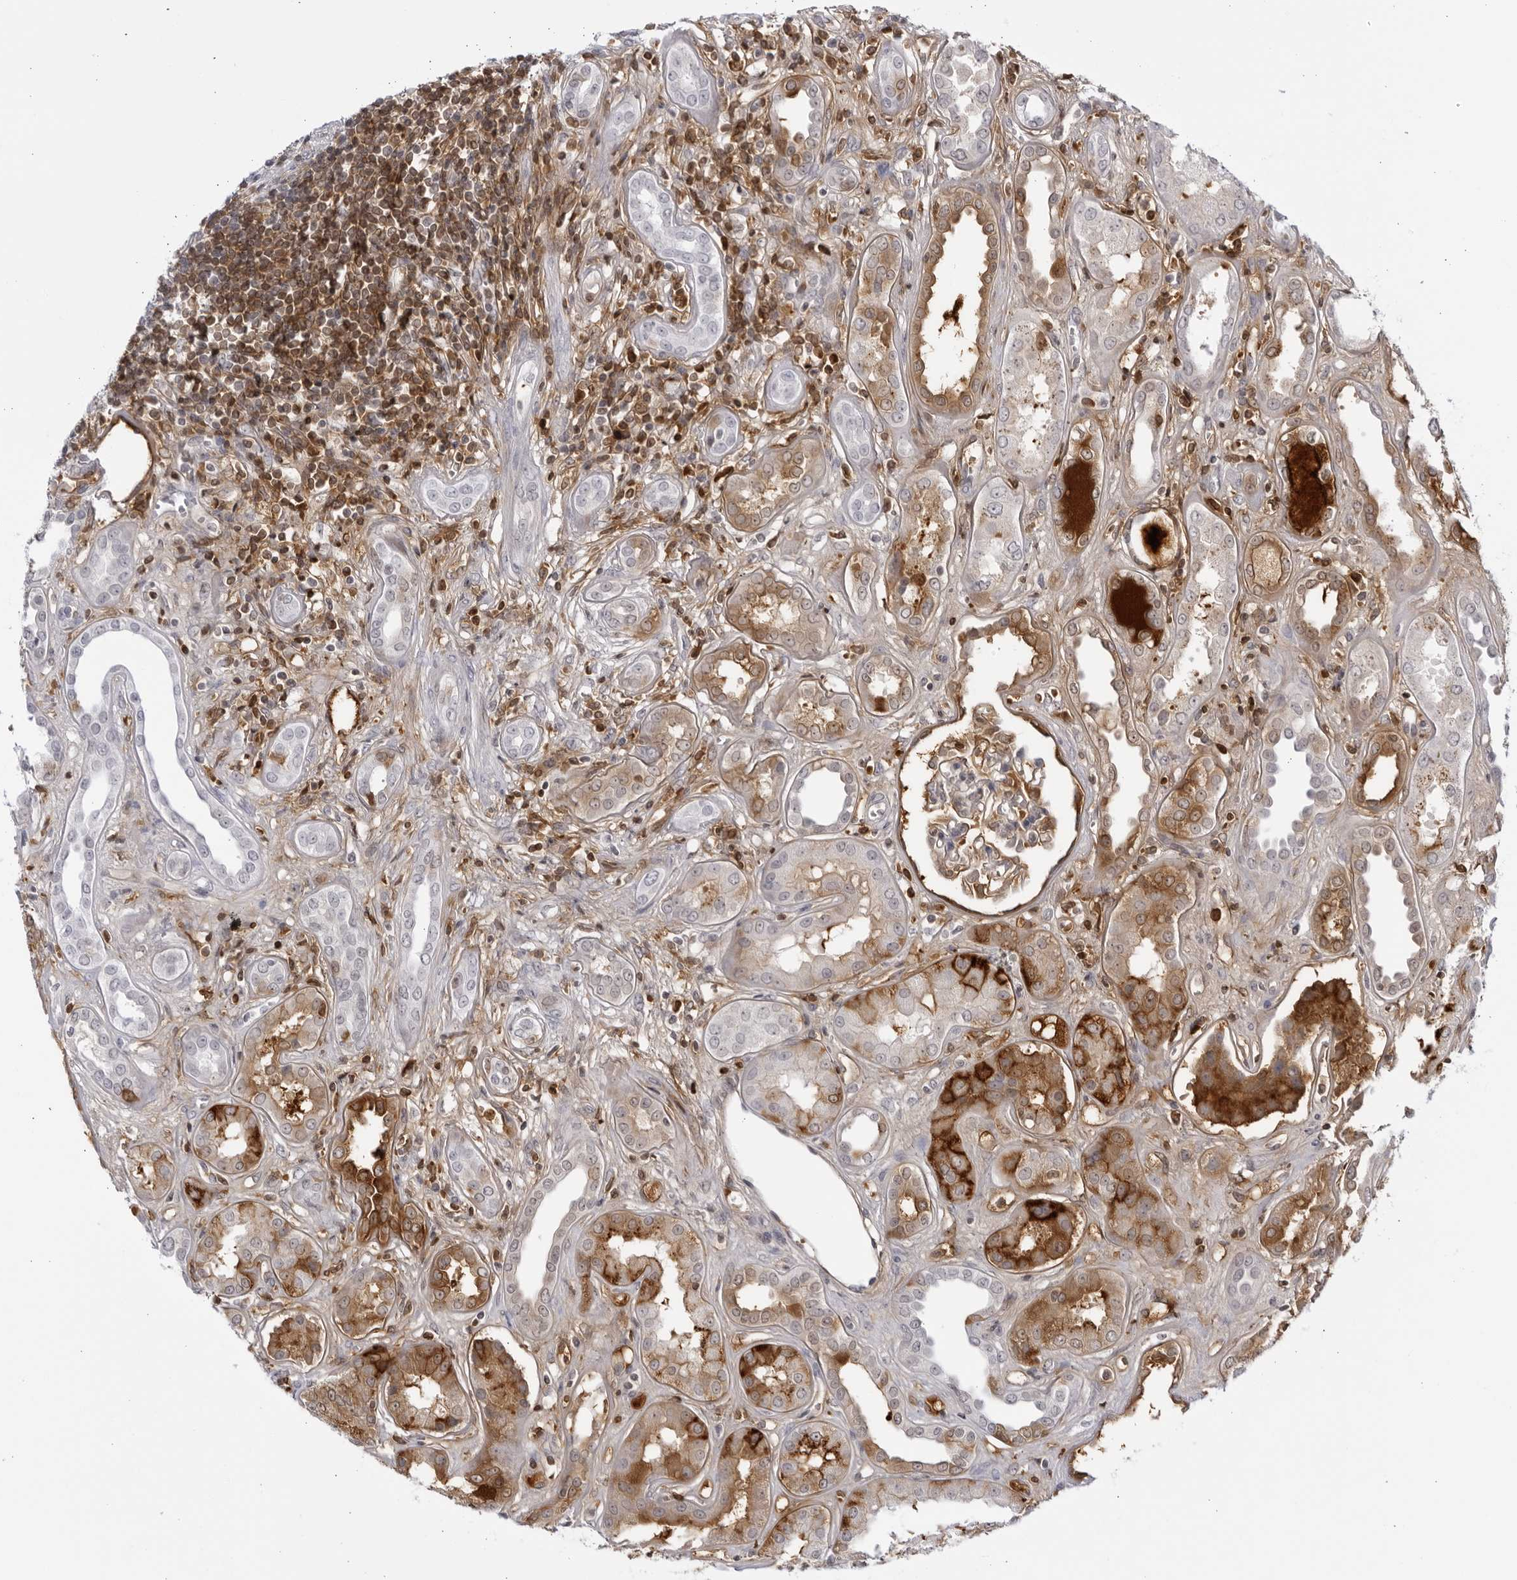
{"staining": {"intensity": "moderate", "quantity": "<25%", "location": "cytoplasmic/membranous"}, "tissue": "kidney", "cell_type": "Cells in glomeruli", "image_type": "normal", "snomed": [{"axis": "morphology", "description": "Normal tissue, NOS"}, {"axis": "topography", "description": "Kidney"}], "caption": "This photomicrograph demonstrates IHC staining of unremarkable human kidney, with low moderate cytoplasmic/membranous positivity in approximately <25% of cells in glomeruli.", "gene": "CNBD1", "patient": {"sex": "male", "age": 59}}